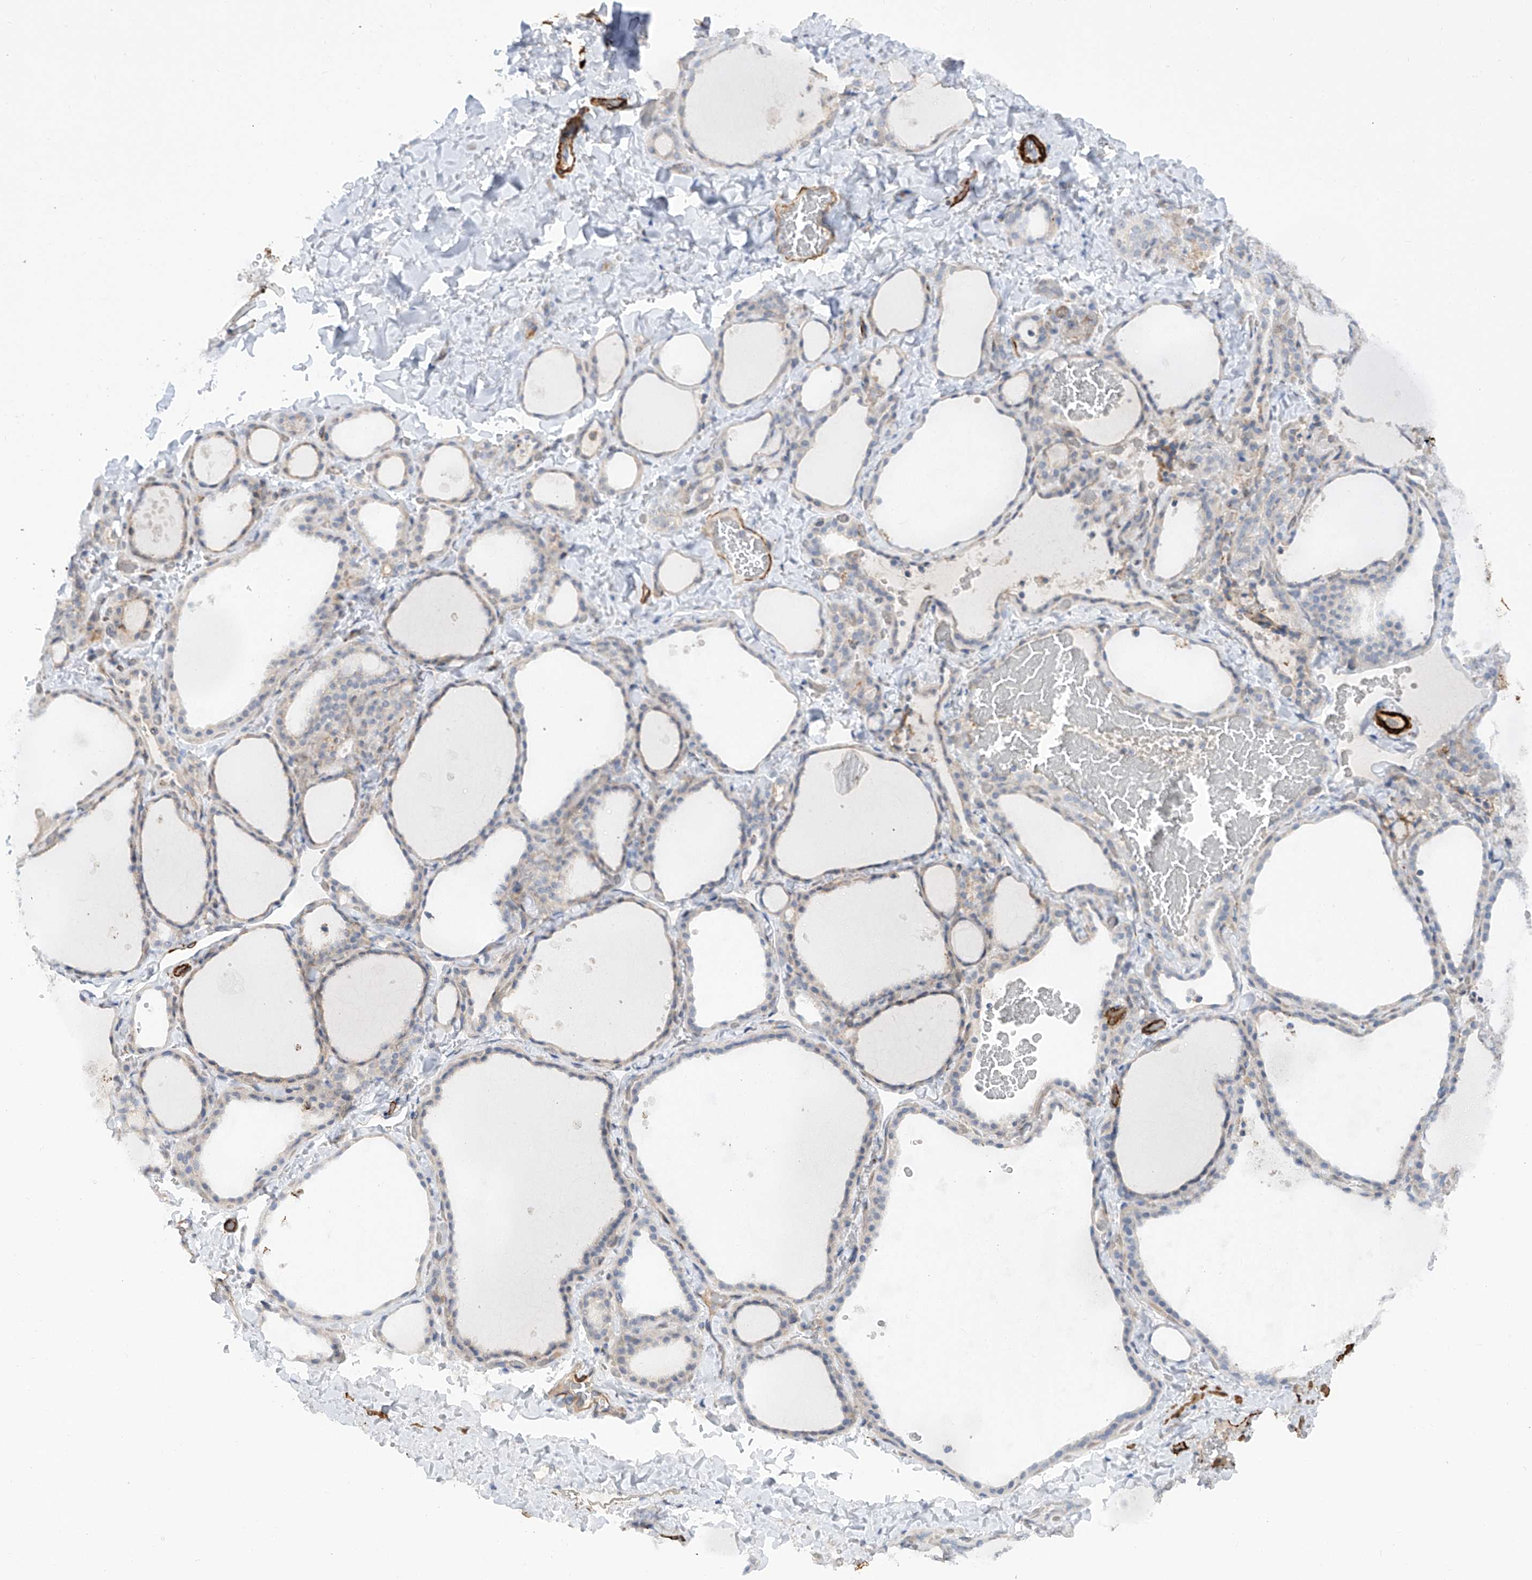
{"staining": {"intensity": "negative", "quantity": "none", "location": "none"}, "tissue": "thyroid gland", "cell_type": "Glandular cells", "image_type": "normal", "snomed": [{"axis": "morphology", "description": "Normal tissue, NOS"}, {"axis": "topography", "description": "Thyroid gland"}], "caption": "This micrograph is of normal thyroid gland stained with IHC to label a protein in brown with the nuclei are counter-stained blue. There is no positivity in glandular cells.", "gene": "ZNF490", "patient": {"sex": "female", "age": 22}}